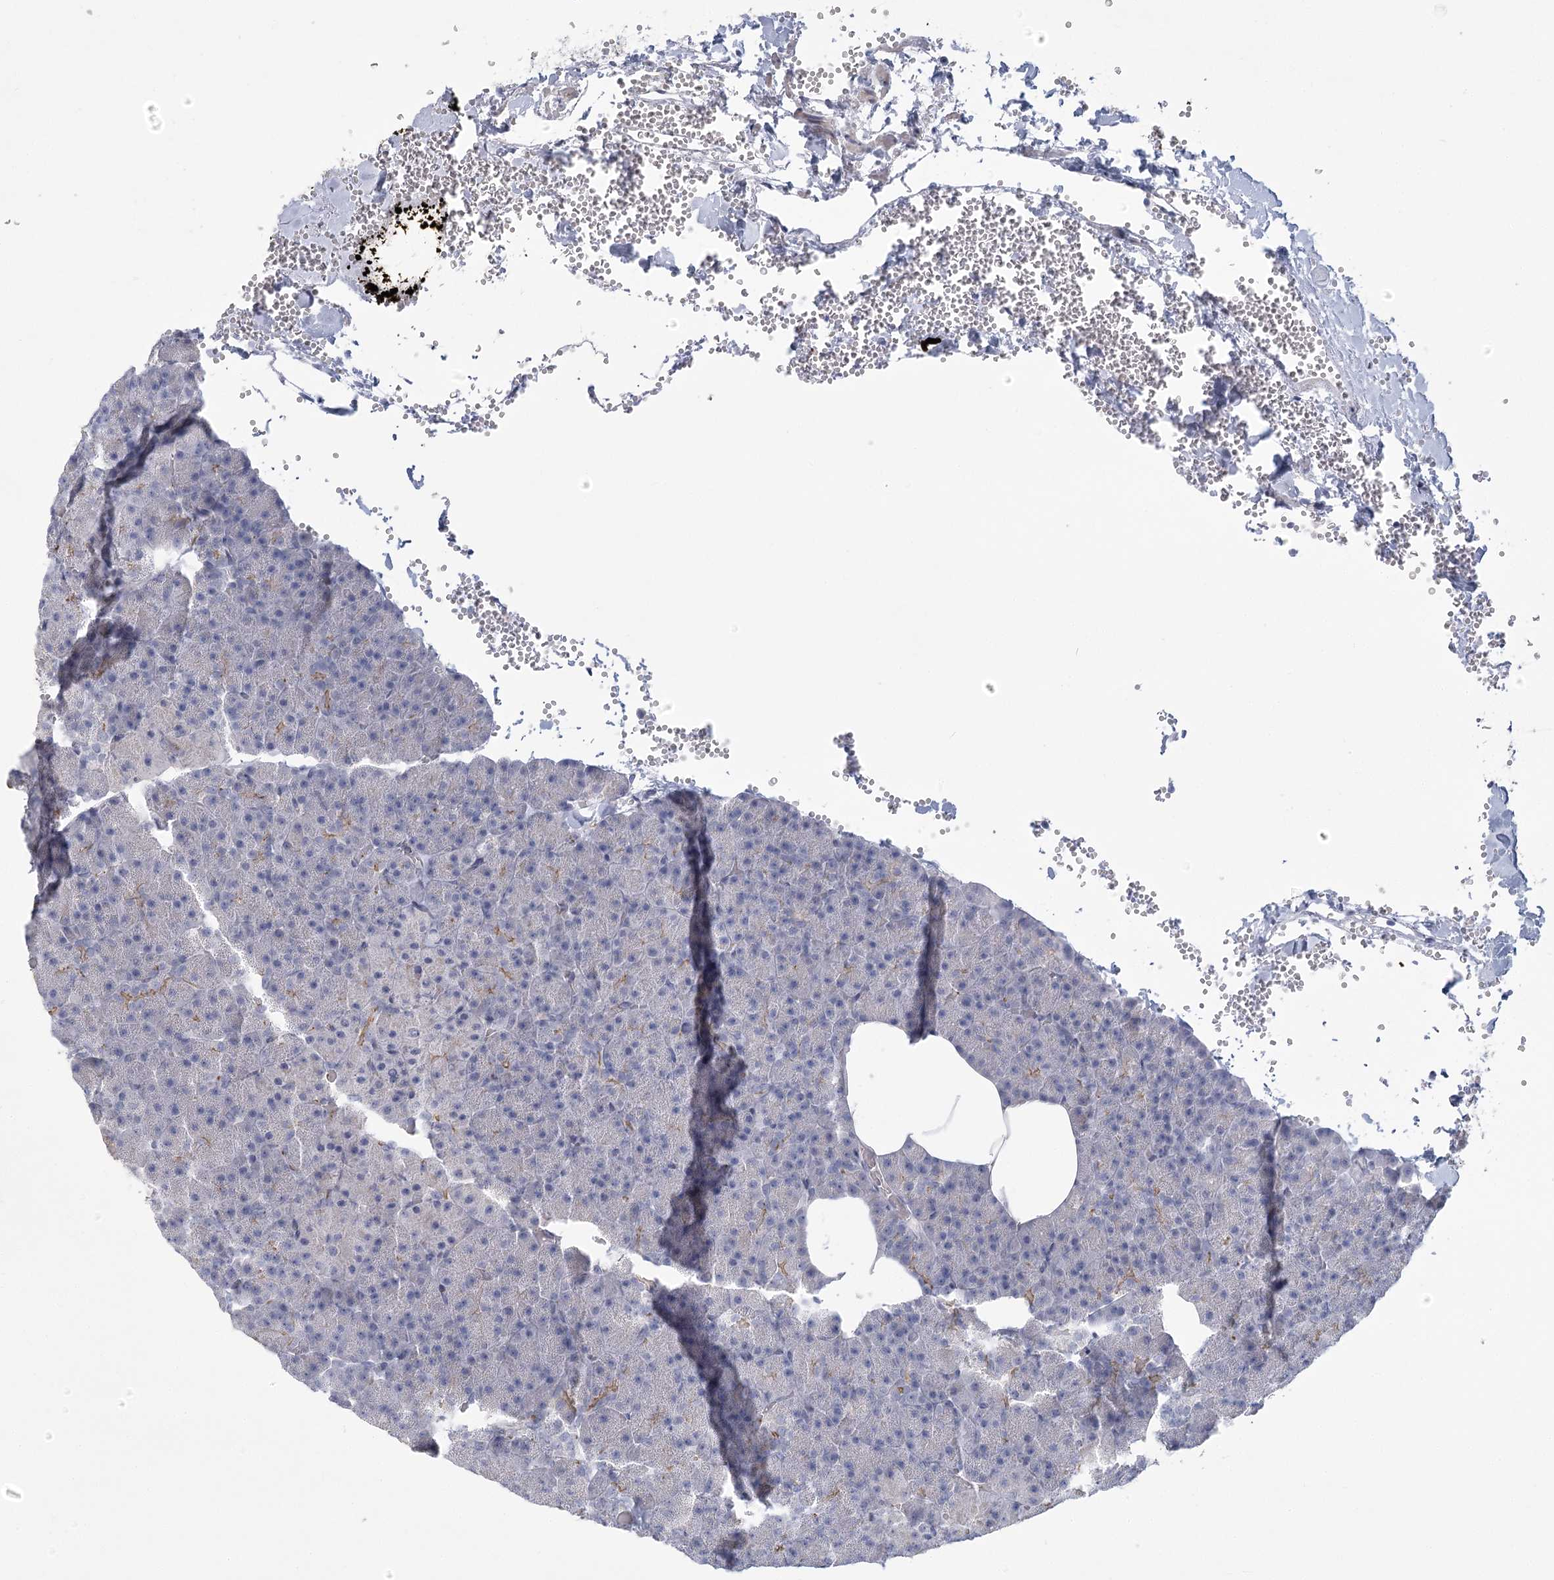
{"staining": {"intensity": "weak", "quantity": "<25%", "location": "cytoplasmic/membranous"}, "tissue": "pancreas", "cell_type": "Exocrine glandular cells", "image_type": "normal", "snomed": [{"axis": "morphology", "description": "Normal tissue, NOS"}, {"axis": "morphology", "description": "Carcinoid, malignant, NOS"}, {"axis": "topography", "description": "Pancreas"}], "caption": "Immunohistochemical staining of normal pancreas demonstrates no significant staining in exocrine glandular cells.", "gene": "FAM76B", "patient": {"sex": "female", "age": 35}}